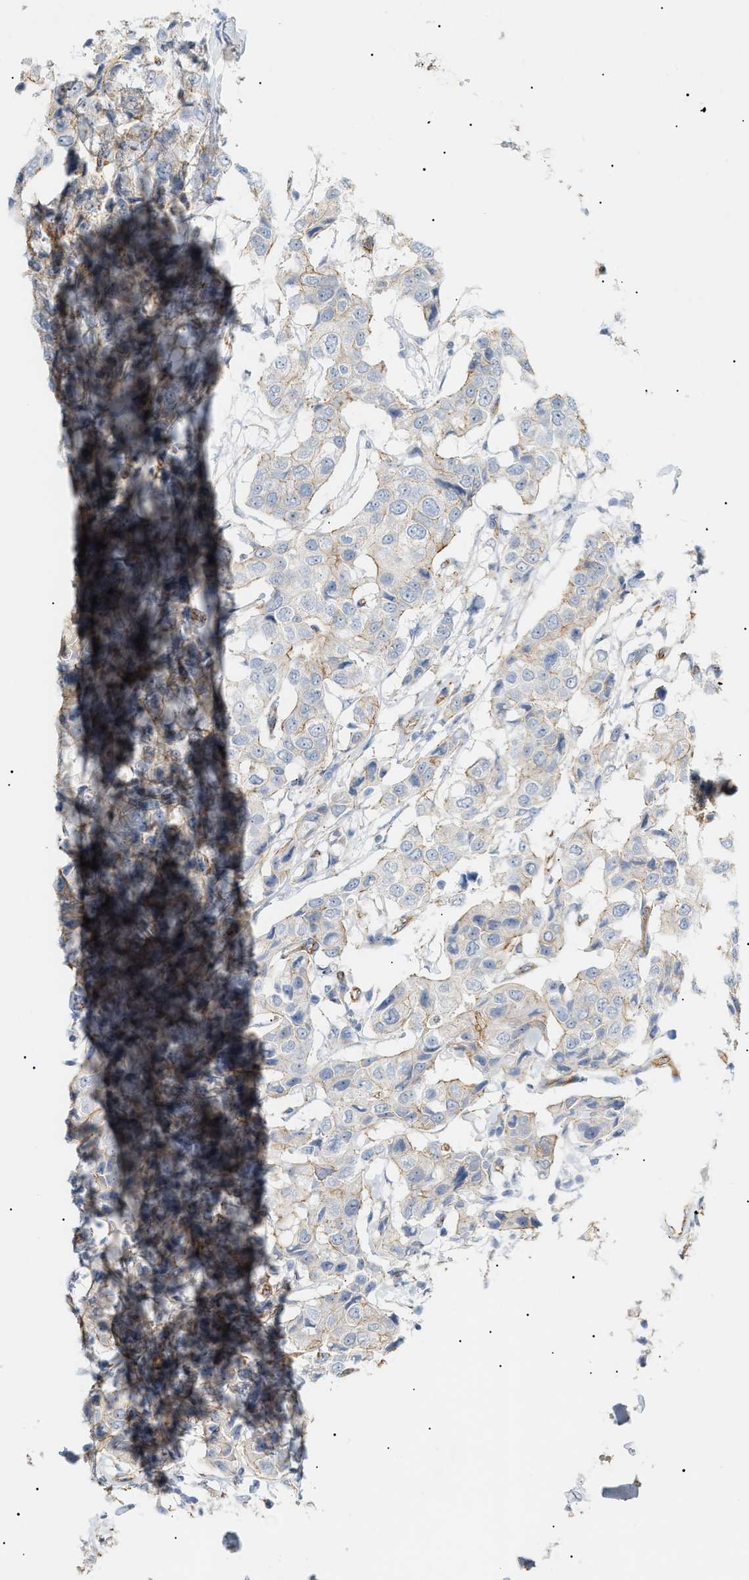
{"staining": {"intensity": "moderate", "quantity": "<25%", "location": "cytoplasmic/membranous"}, "tissue": "breast cancer", "cell_type": "Tumor cells", "image_type": "cancer", "snomed": [{"axis": "morphology", "description": "Duct carcinoma"}, {"axis": "topography", "description": "Breast"}], "caption": "Breast cancer (intraductal carcinoma) tissue shows moderate cytoplasmic/membranous staining in about <25% of tumor cells, visualized by immunohistochemistry.", "gene": "ZFHX2", "patient": {"sex": "female", "age": 80}}